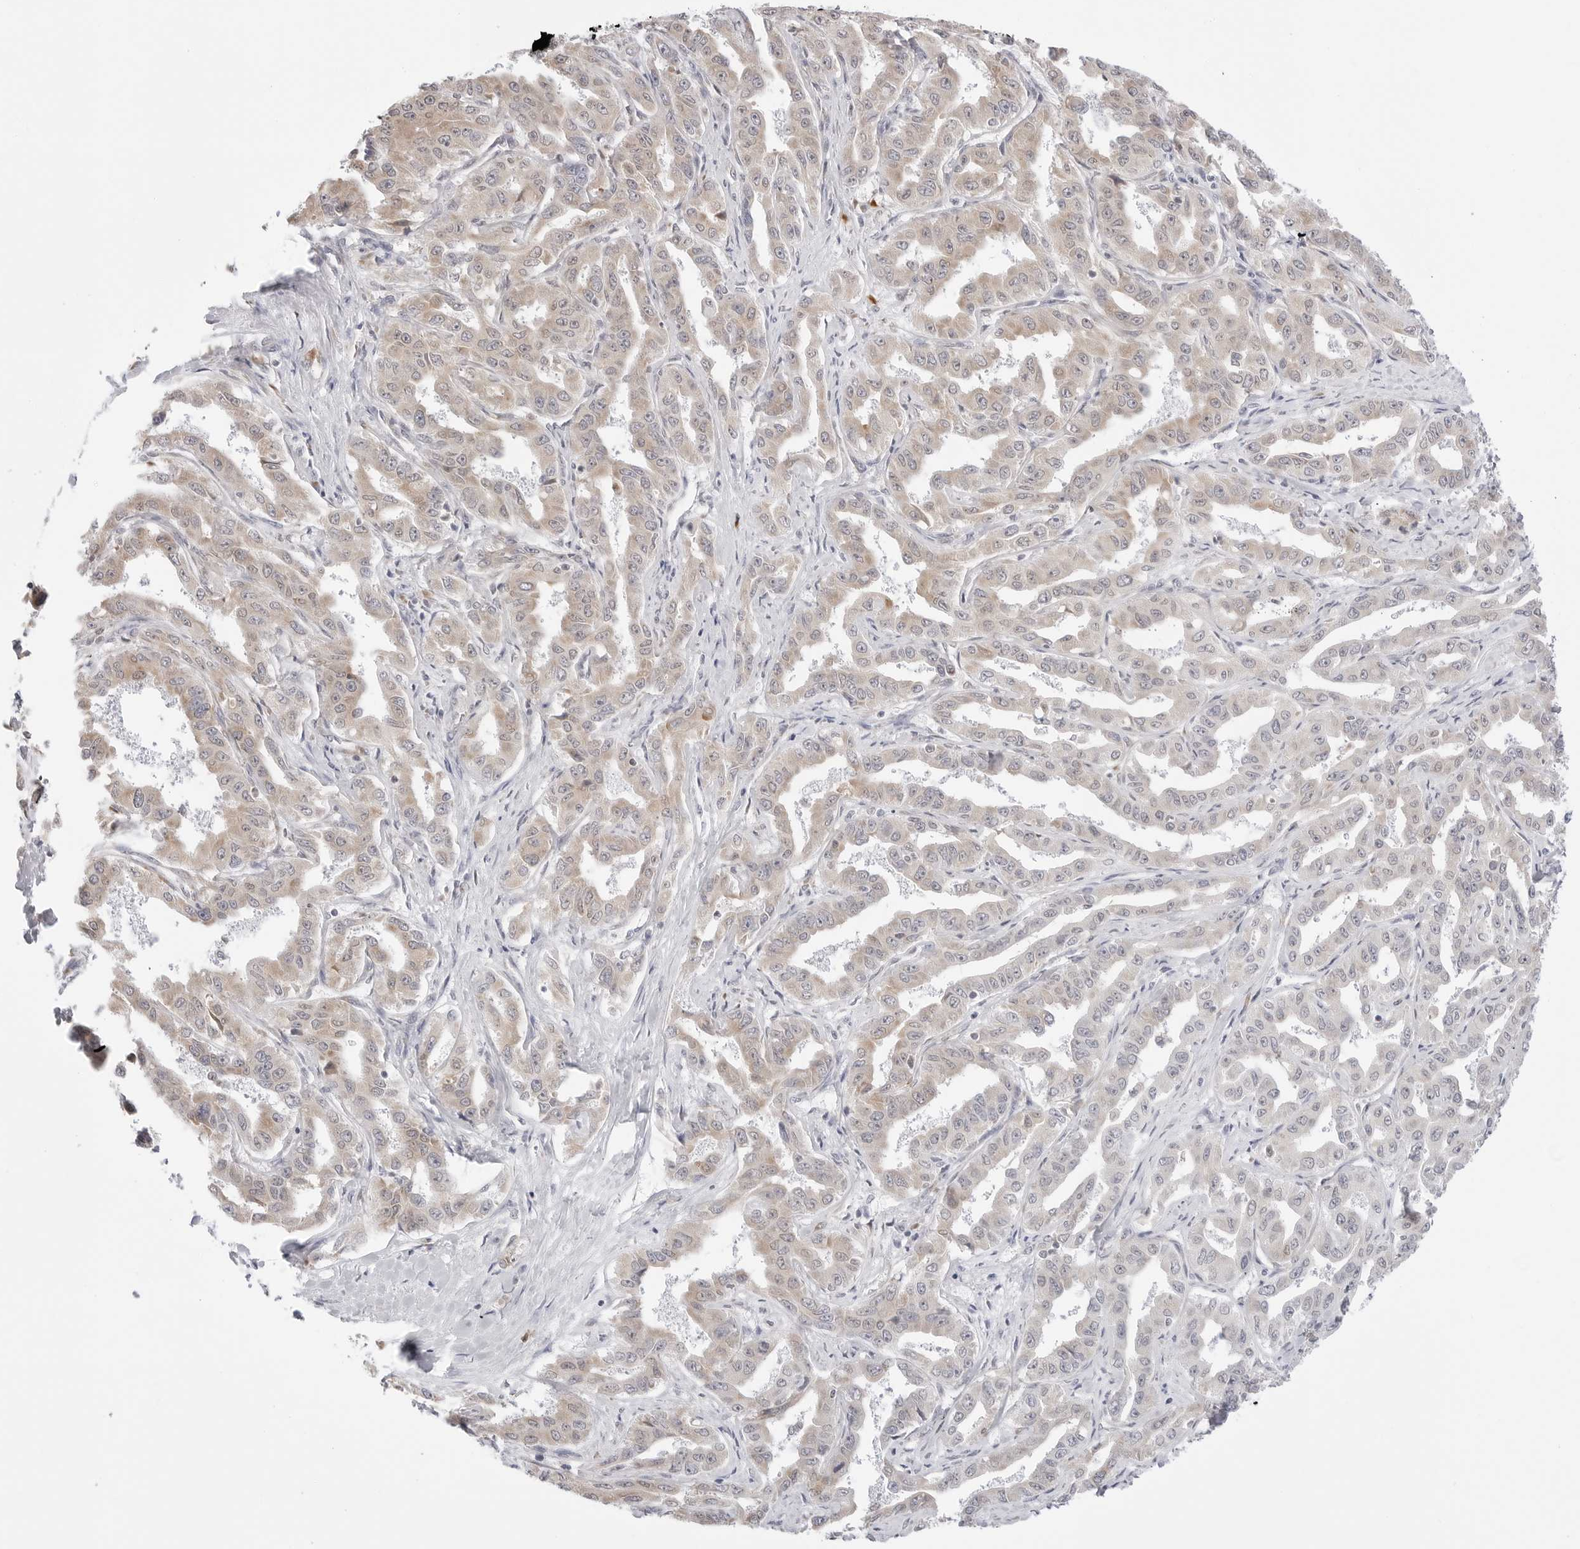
{"staining": {"intensity": "weak", "quantity": "25%-75%", "location": "cytoplasmic/membranous"}, "tissue": "liver cancer", "cell_type": "Tumor cells", "image_type": "cancer", "snomed": [{"axis": "morphology", "description": "Cholangiocarcinoma"}, {"axis": "topography", "description": "Liver"}], "caption": "Brown immunohistochemical staining in liver cancer (cholangiocarcinoma) demonstrates weak cytoplasmic/membranous positivity in about 25%-75% of tumor cells.", "gene": "RPN1", "patient": {"sex": "male", "age": 59}}